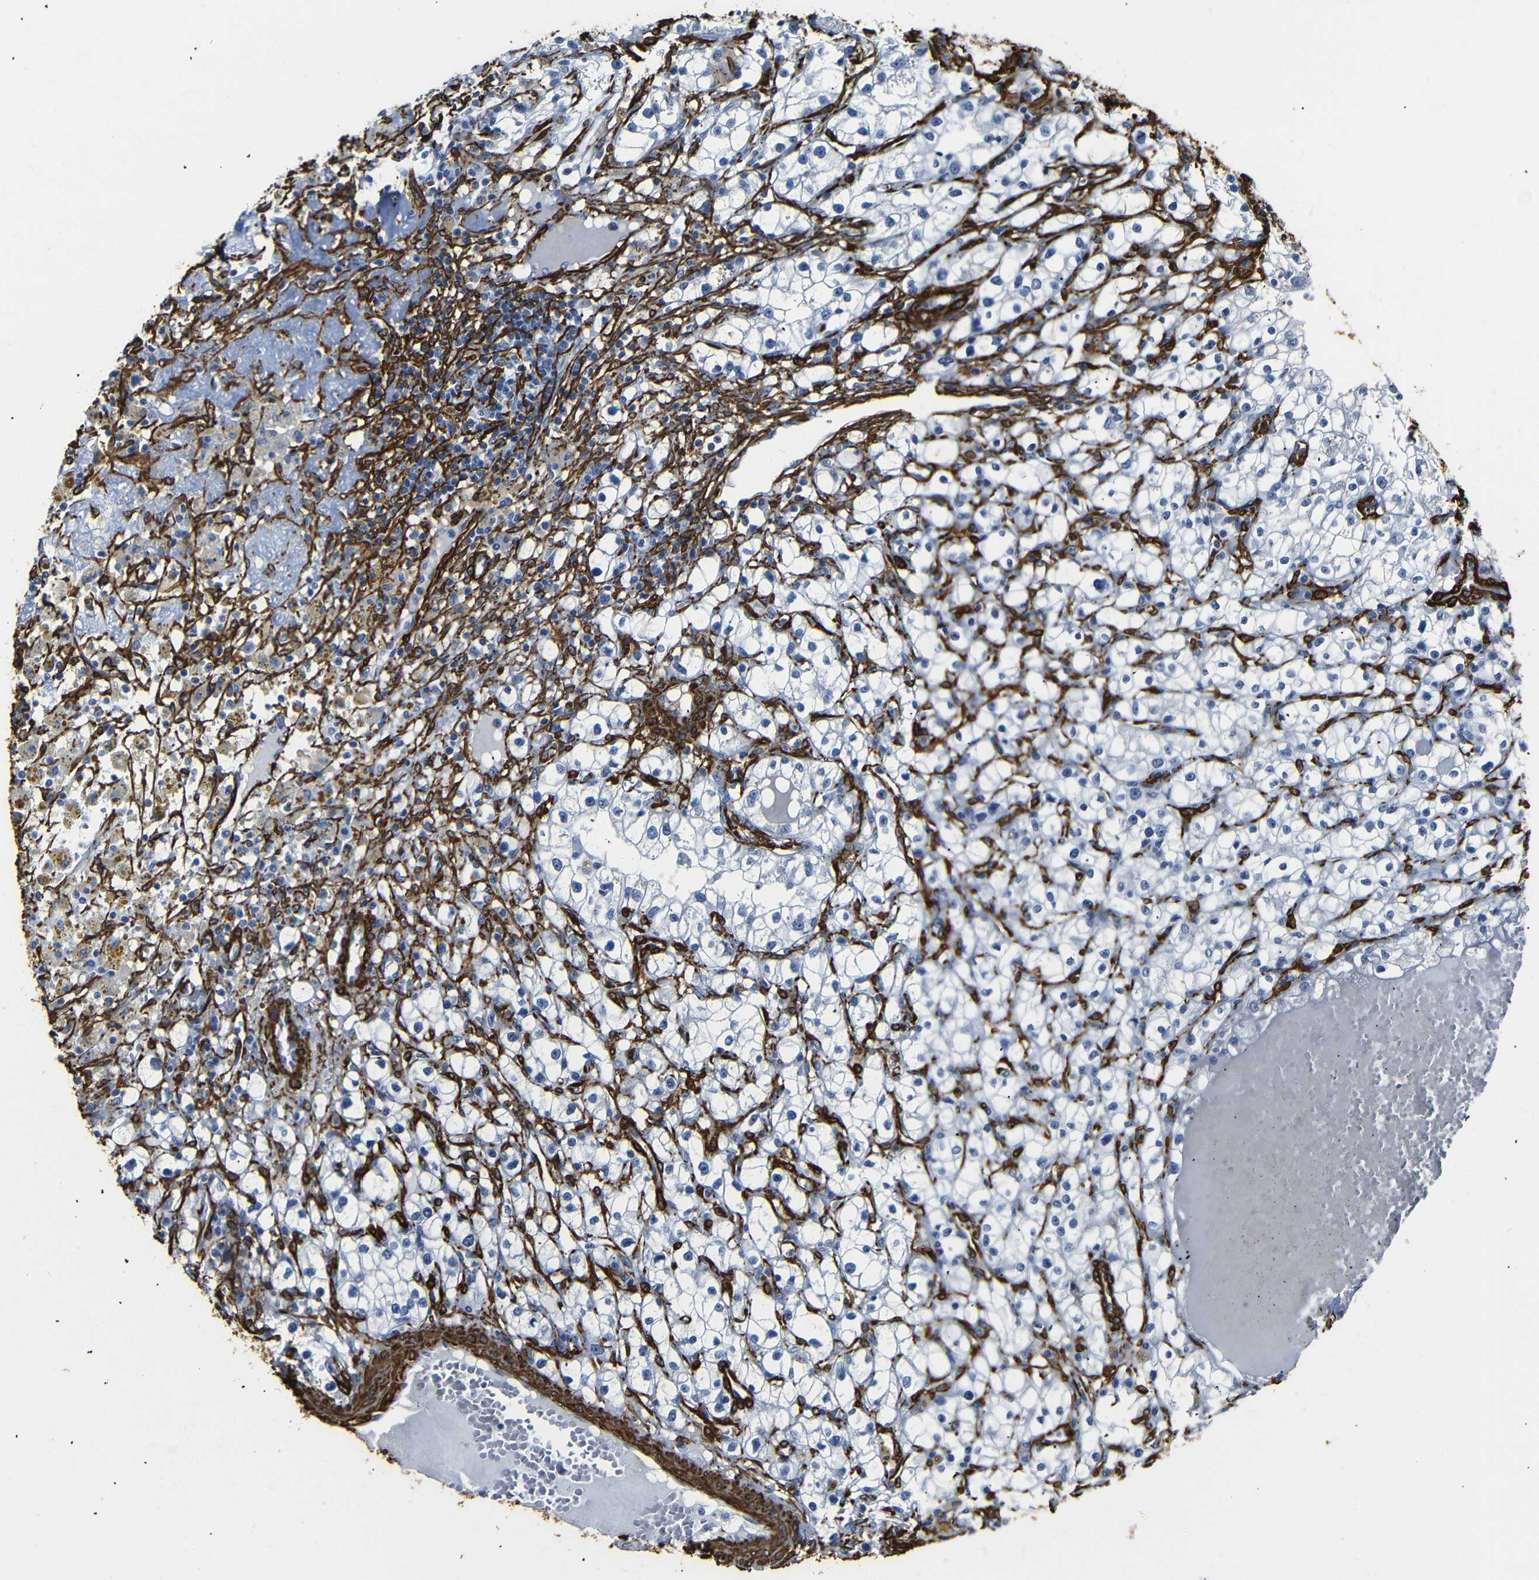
{"staining": {"intensity": "negative", "quantity": "none", "location": "none"}, "tissue": "renal cancer", "cell_type": "Tumor cells", "image_type": "cancer", "snomed": [{"axis": "morphology", "description": "Adenocarcinoma, NOS"}, {"axis": "topography", "description": "Kidney"}], "caption": "There is no significant expression in tumor cells of renal cancer. (DAB (3,3'-diaminobenzidine) immunohistochemistry, high magnification).", "gene": "ACTA2", "patient": {"sex": "male", "age": 56}}